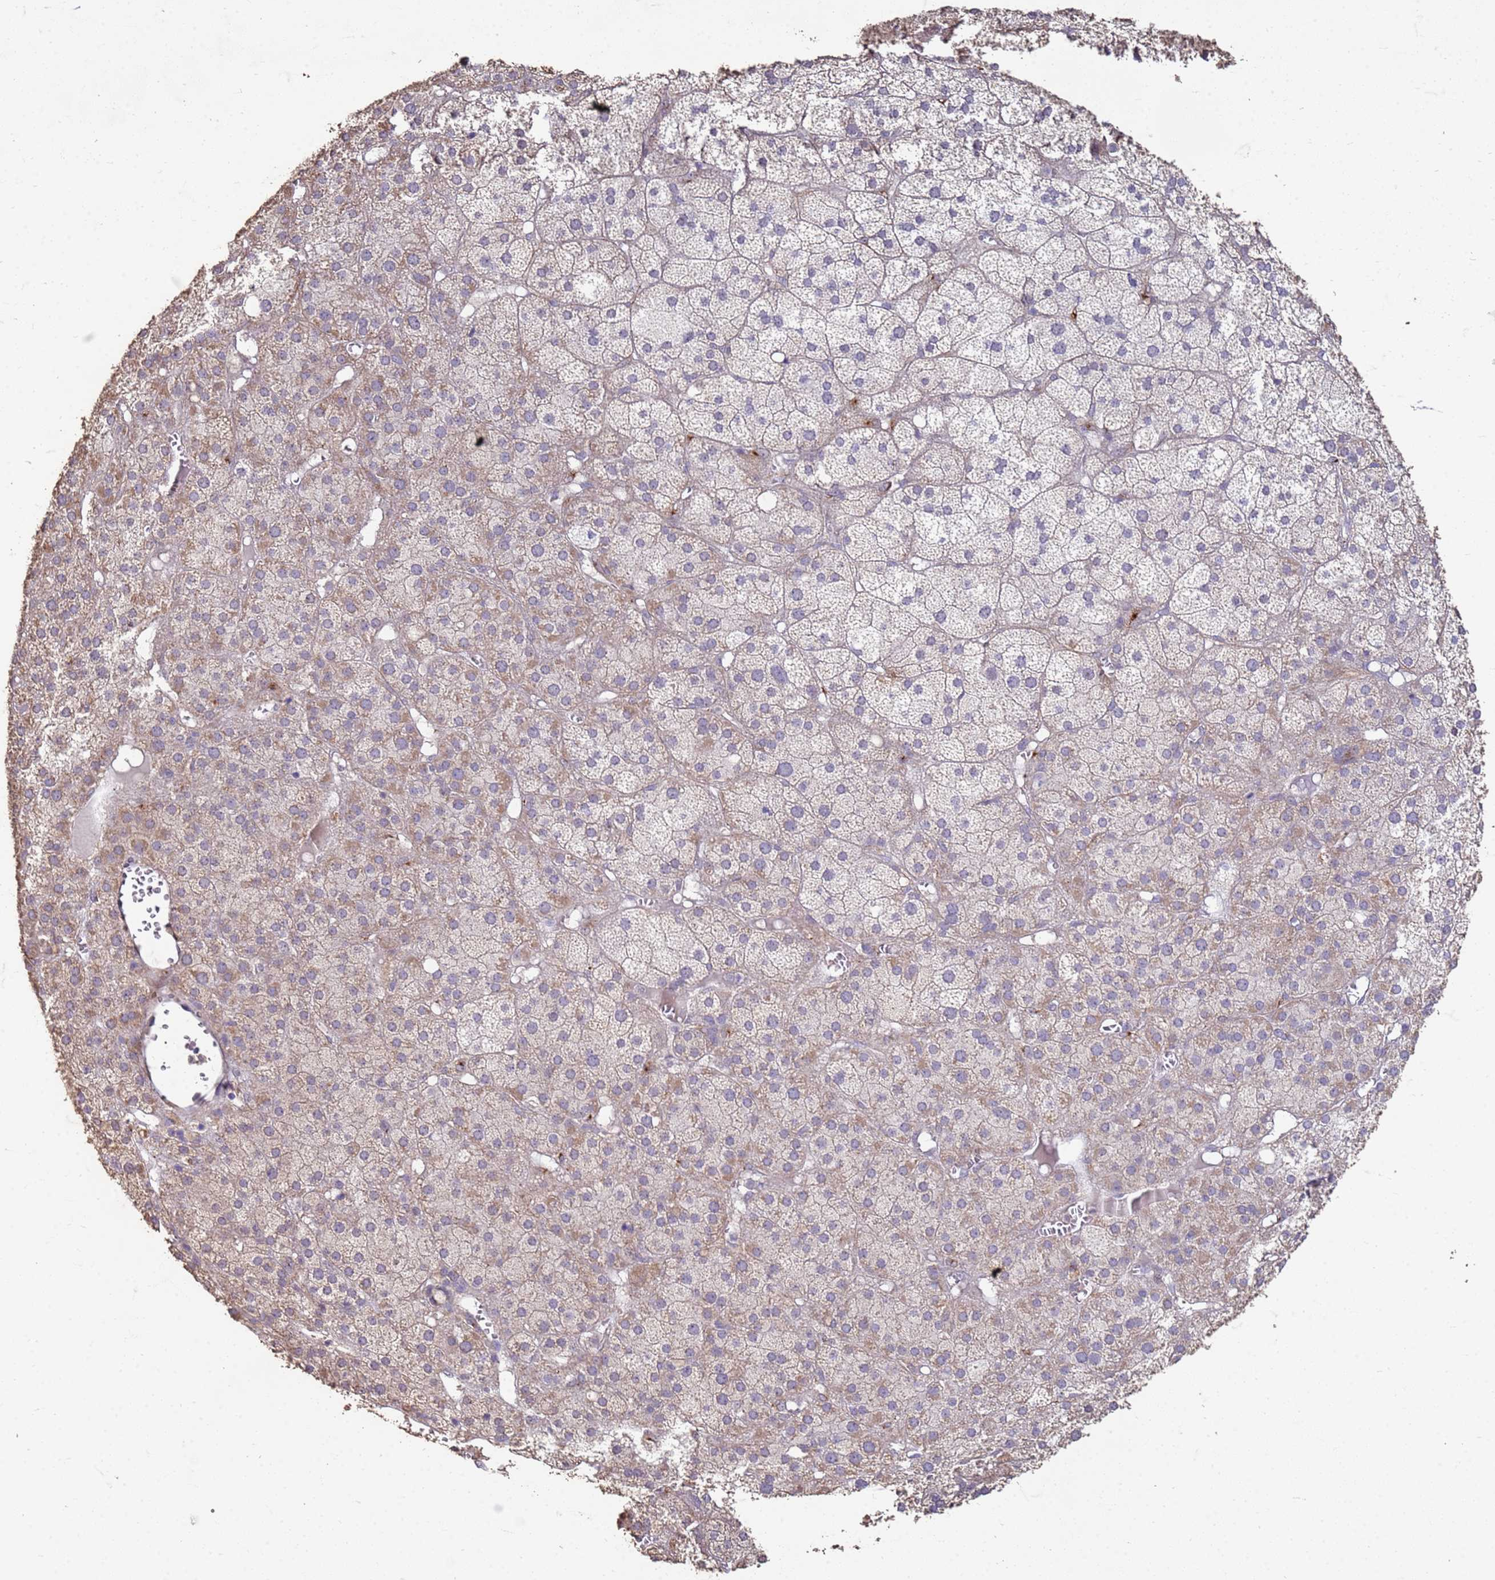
{"staining": {"intensity": "weak", "quantity": "25%-75%", "location": "cytoplasmic/membranous"}, "tissue": "adrenal gland", "cell_type": "Glandular cells", "image_type": "normal", "snomed": [{"axis": "morphology", "description": "Normal tissue, NOS"}, {"axis": "topography", "description": "Adrenal gland"}], "caption": "A low amount of weak cytoplasmic/membranous expression is seen in about 25%-75% of glandular cells in normal adrenal gland. (DAB (3,3'-diaminobenzidine) IHC with brightfield microscopy, high magnification).", "gene": "SLC25A15", "patient": {"sex": "female", "age": 61}}